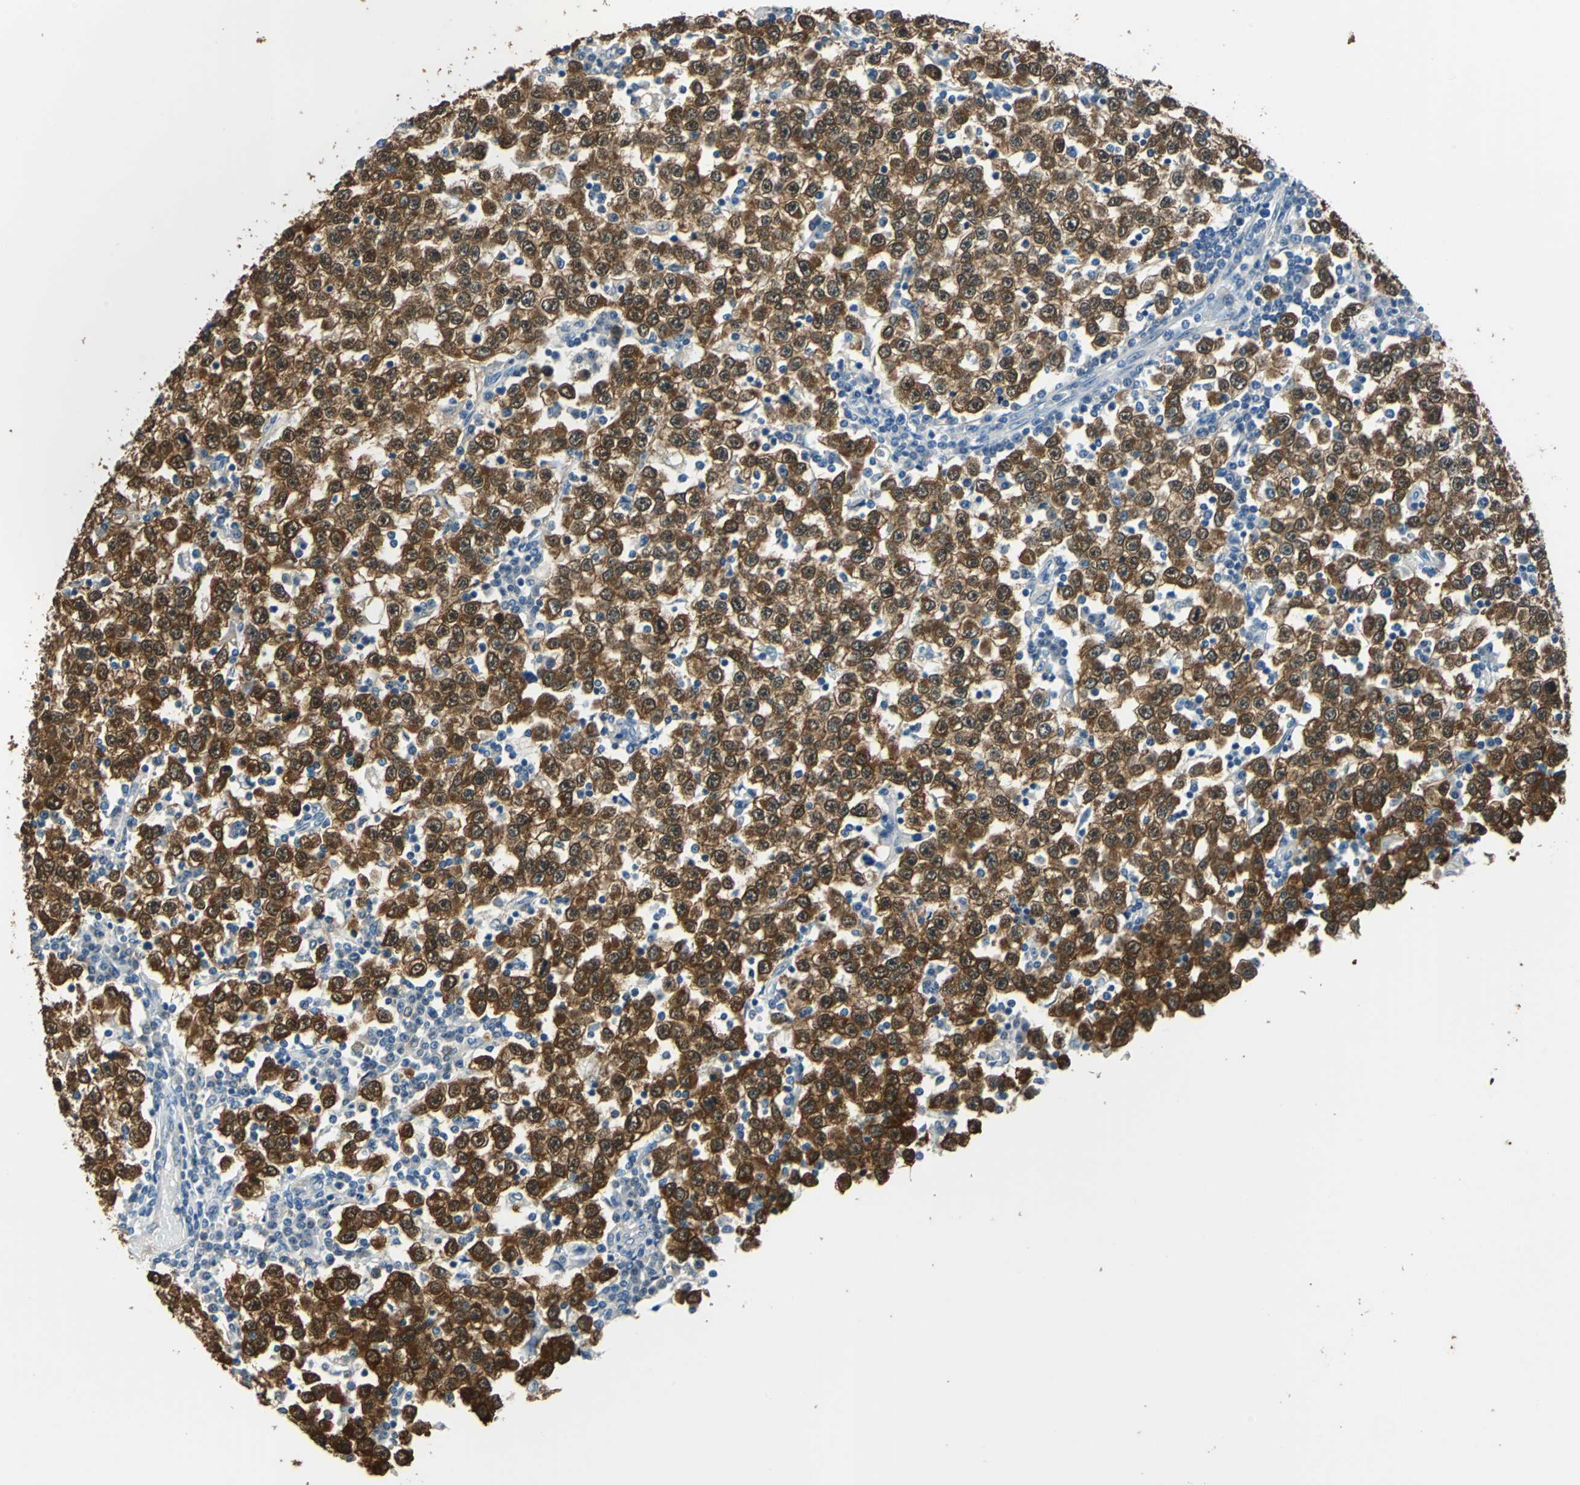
{"staining": {"intensity": "strong", "quantity": ">75%", "location": "cytoplasmic/membranous,nuclear"}, "tissue": "testis cancer", "cell_type": "Tumor cells", "image_type": "cancer", "snomed": [{"axis": "morphology", "description": "Seminoma, NOS"}, {"axis": "topography", "description": "Testis"}], "caption": "An IHC histopathology image of neoplastic tissue is shown. Protein staining in brown labels strong cytoplasmic/membranous and nuclear positivity in testis cancer (seminoma) within tumor cells. The protein of interest is shown in brown color, while the nuclei are stained blue.", "gene": "FKBP4", "patient": {"sex": "male", "age": 65}}